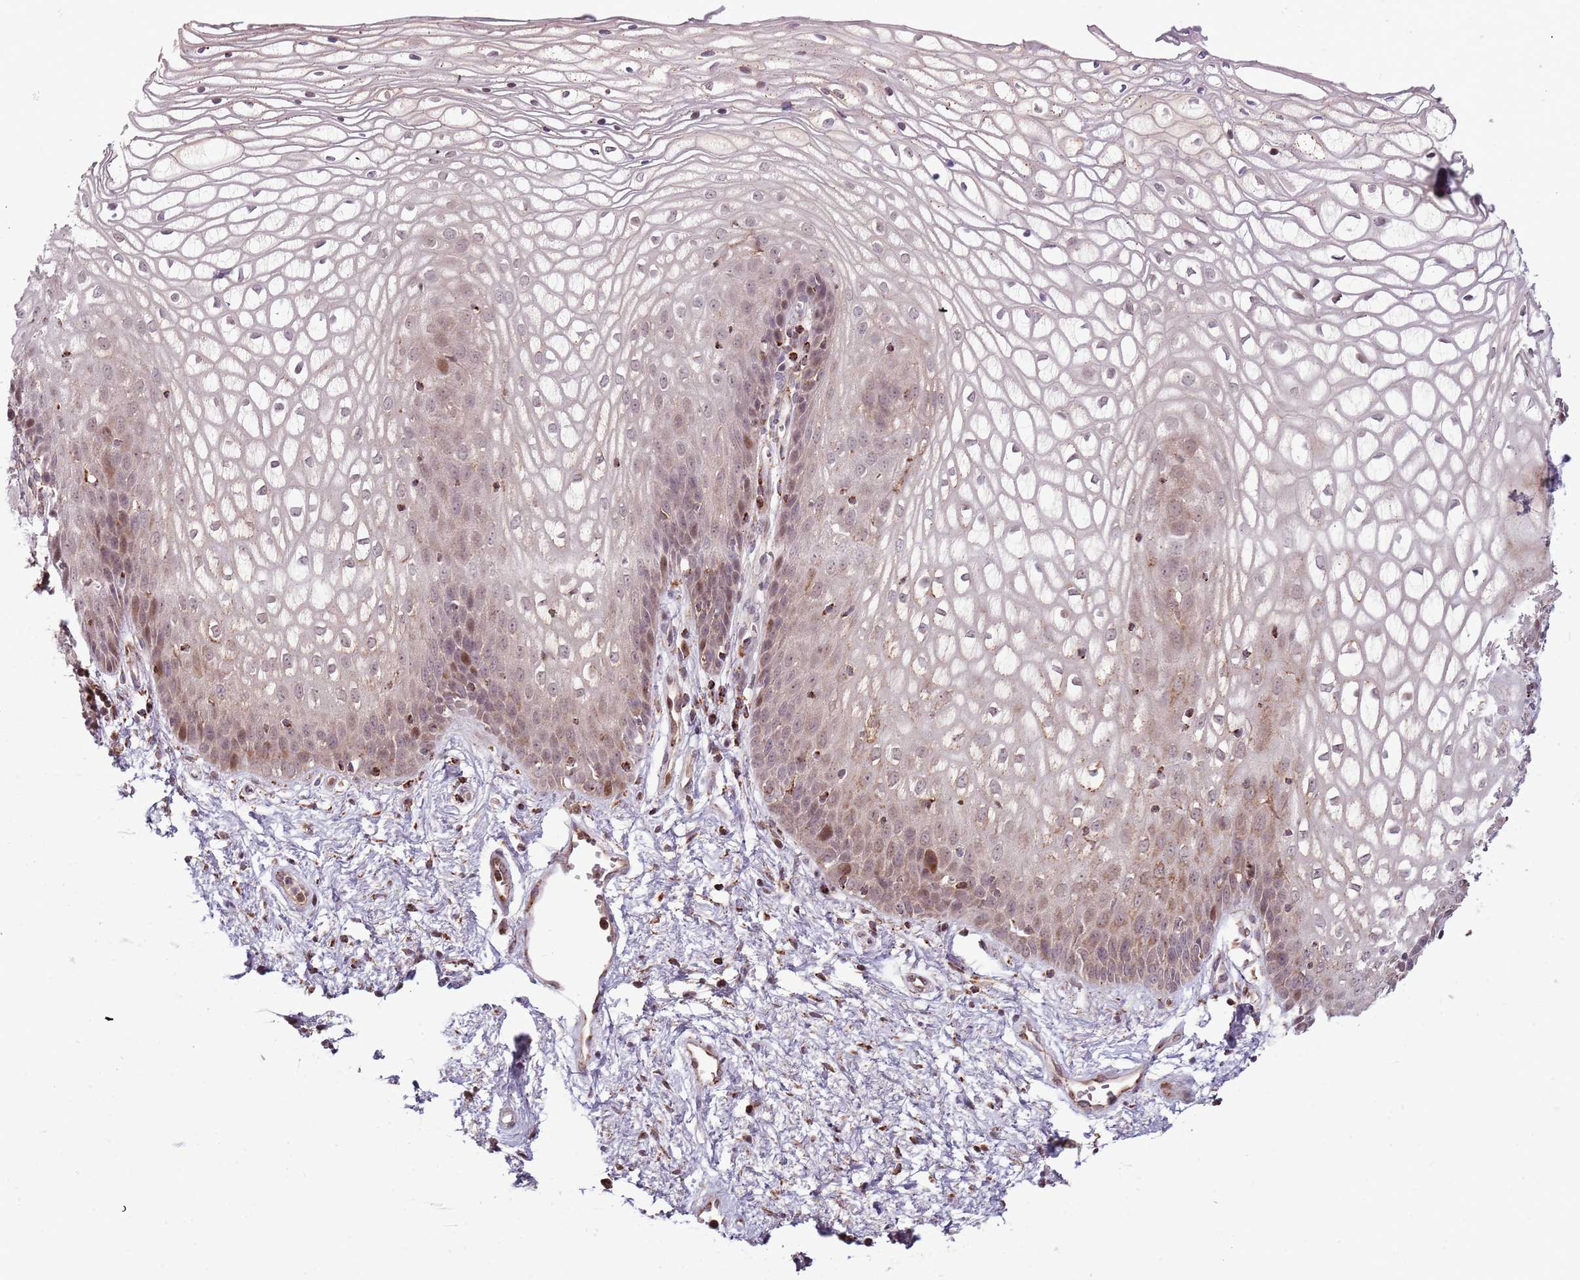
{"staining": {"intensity": "moderate", "quantity": "<25%", "location": "nuclear"}, "tissue": "vagina", "cell_type": "Squamous epithelial cells", "image_type": "normal", "snomed": [{"axis": "morphology", "description": "Normal tissue, NOS"}, {"axis": "topography", "description": "Vagina"}], "caption": "Immunohistochemical staining of benign vagina displays <25% levels of moderate nuclear protein positivity in approximately <25% of squamous epithelial cells.", "gene": "ULK3", "patient": {"sex": "female", "age": 34}}